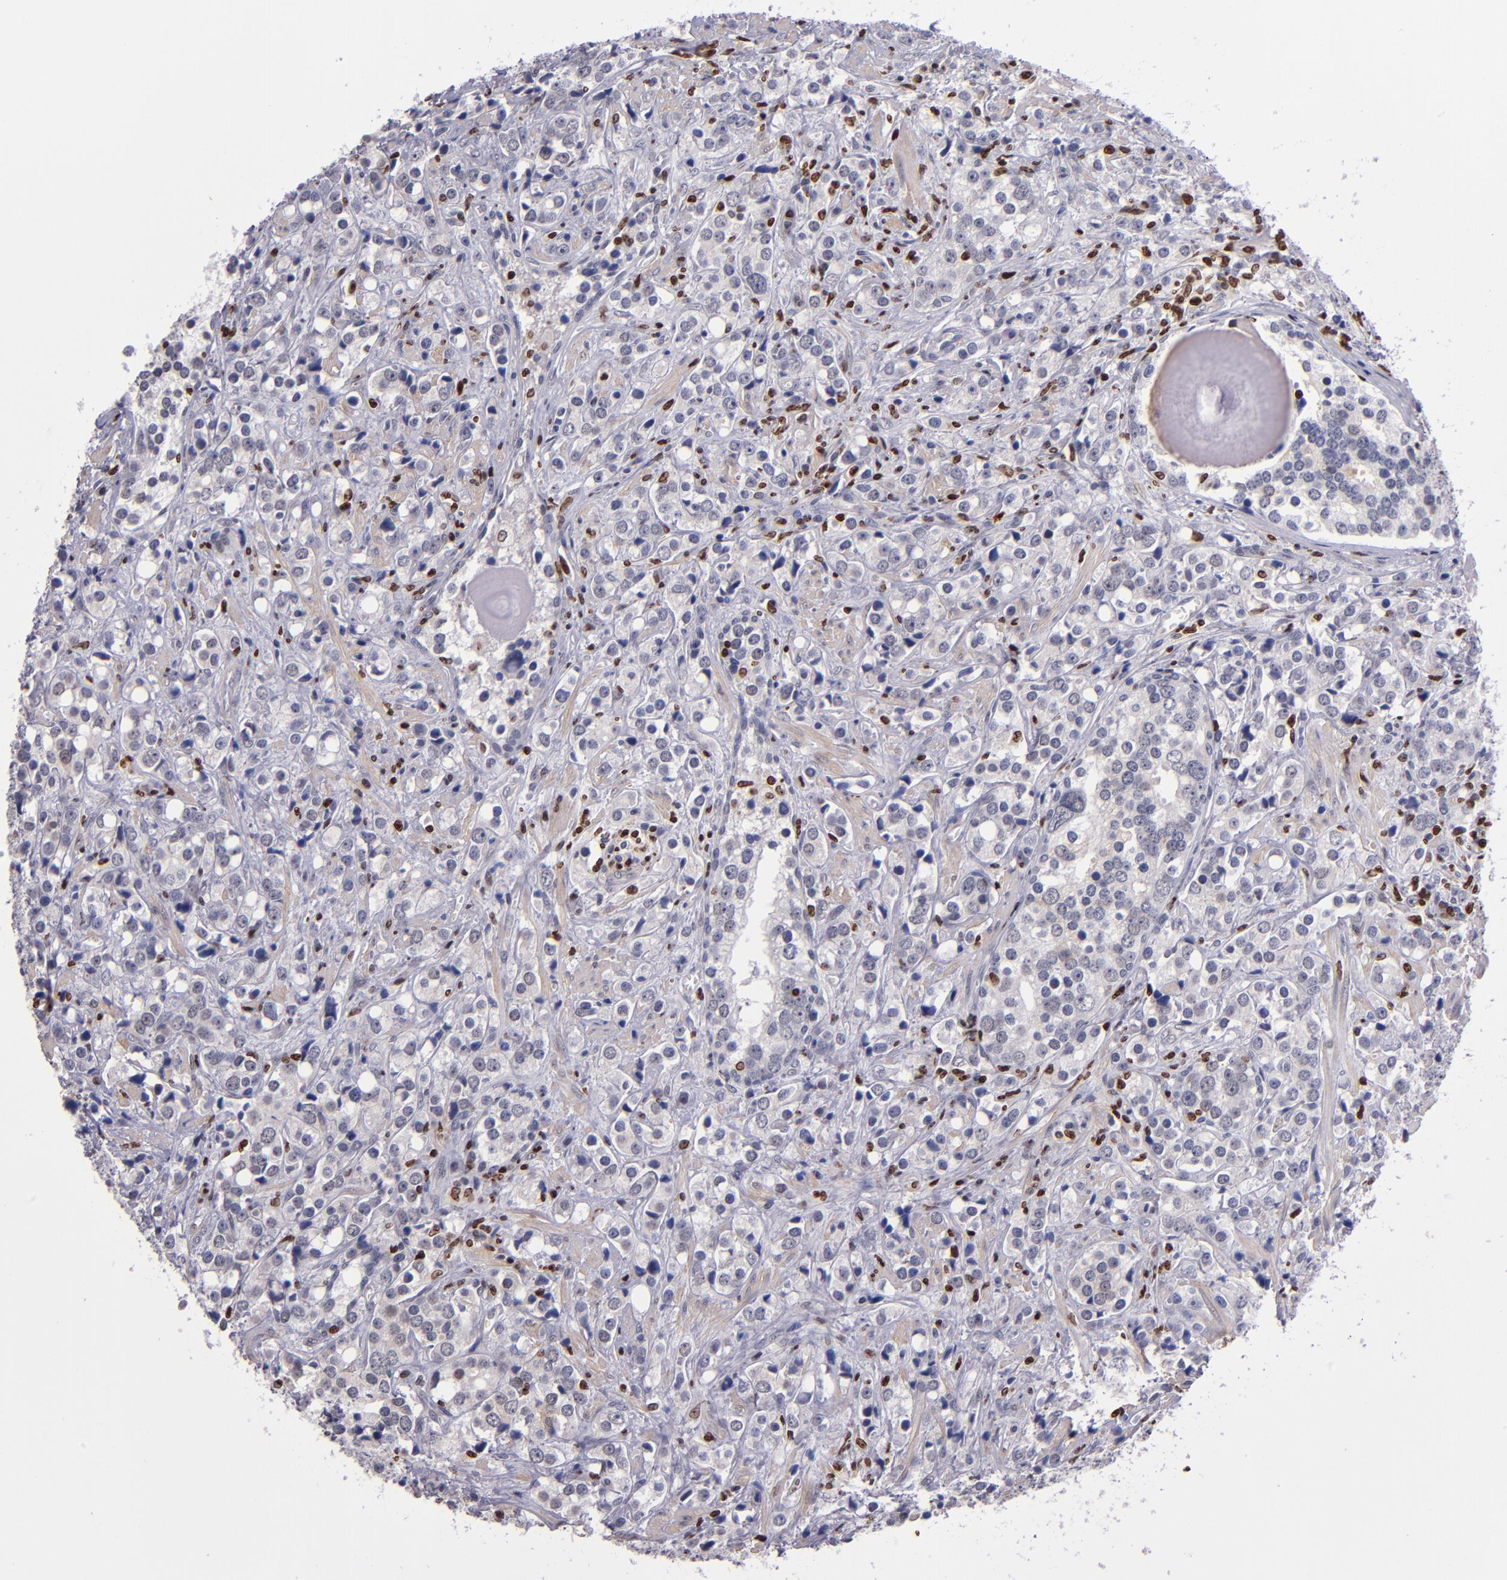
{"staining": {"intensity": "negative", "quantity": "none", "location": "none"}, "tissue": "prostate cancer", "cell_type": "Tumor cells", "image_type": "cancer", "snomed": [{"axis": "morphology", "description": "Adenocarcinoma, High grade"}, {"axis": "topography", "description": "Prostate"}], "caption": "IHC histopathology image of human prostate adenocarcinoma (high-grade) stained for a protein (brown), which reveals no staining in tumor cells.", "gene": "CDKL5", "patient": {"sex": "male", "age": 71}}